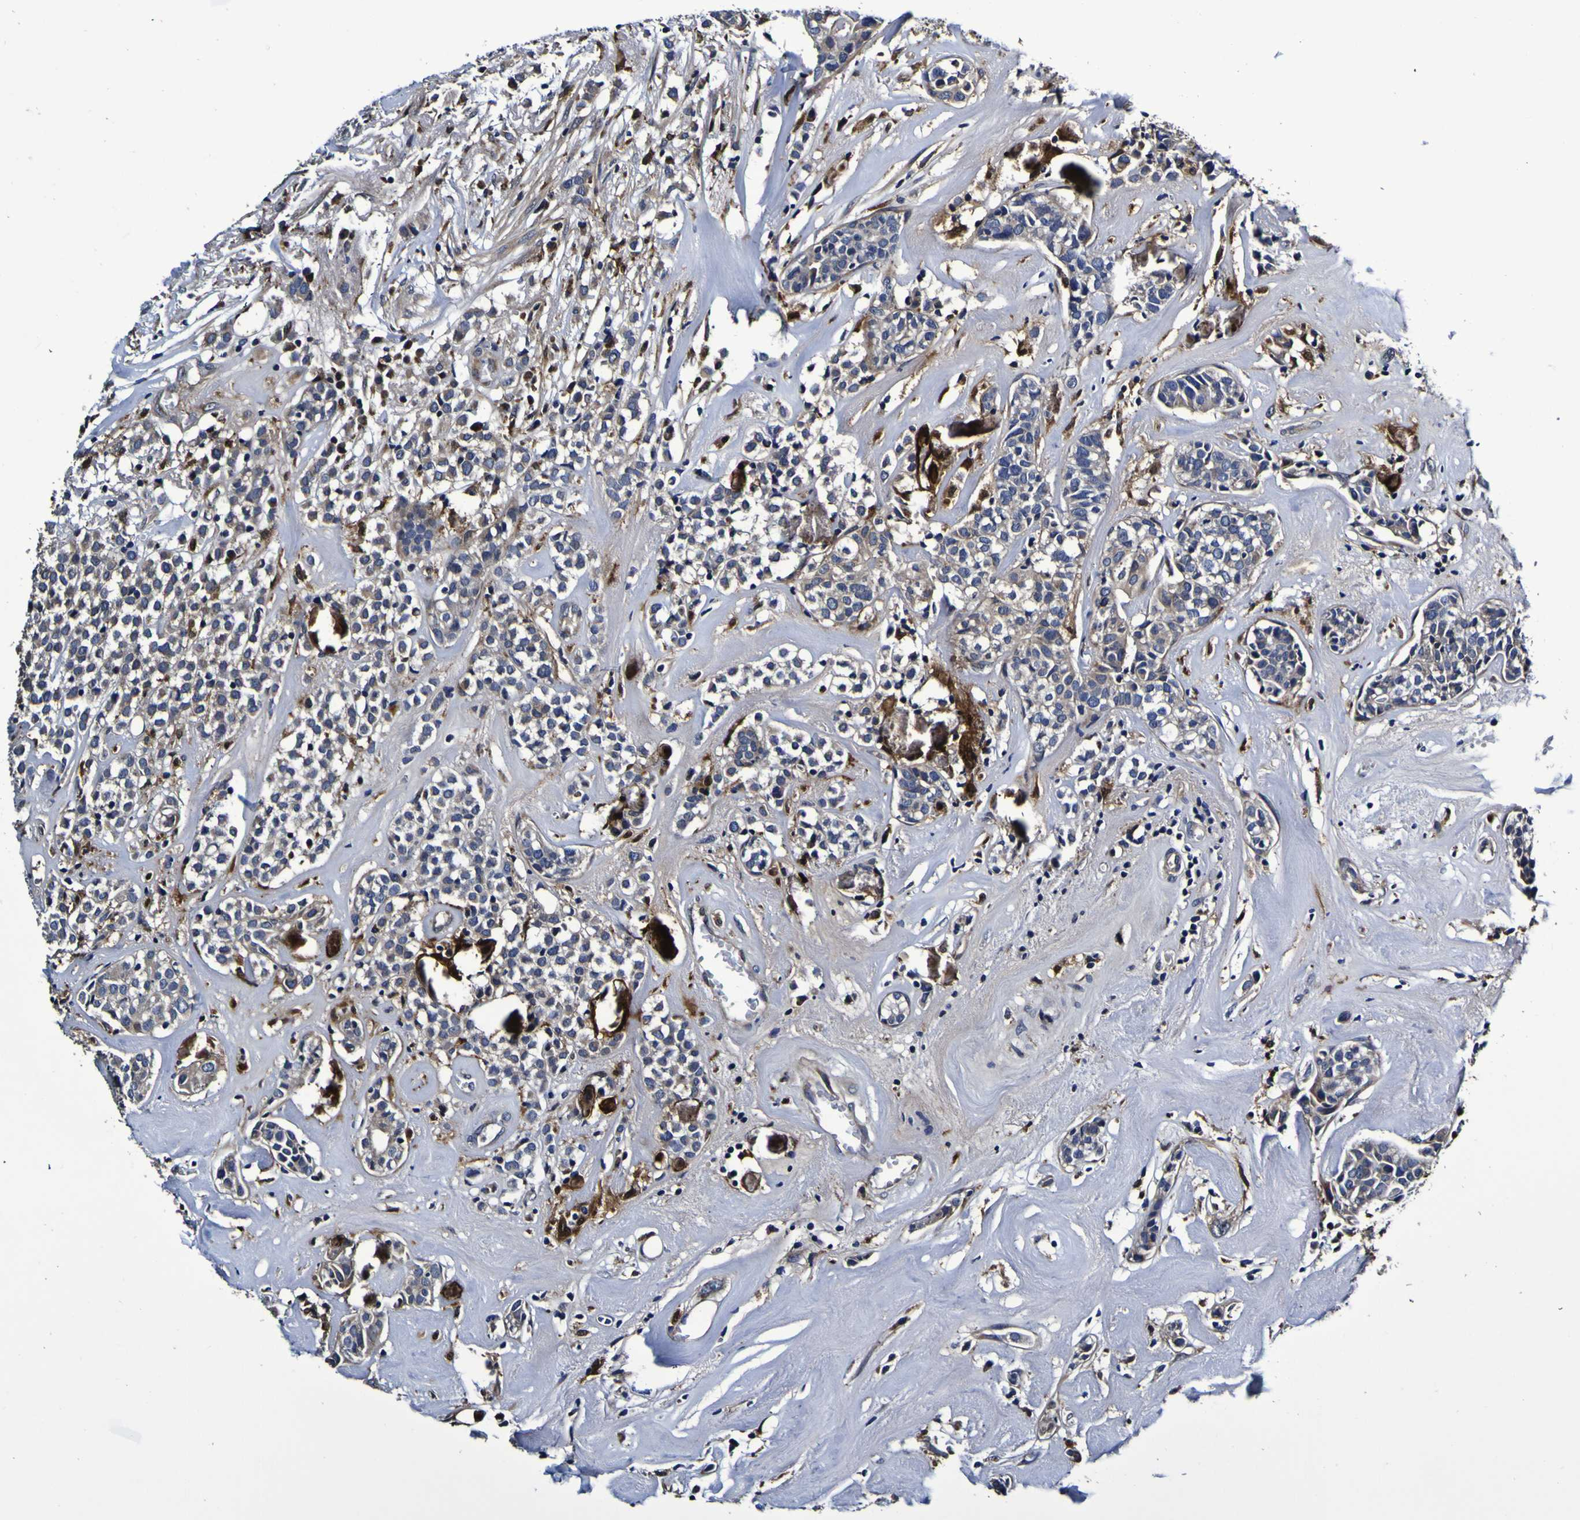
{"staining": {"intensity": "negative", "quantity": "none", "location": "none"}, "tissue": "head and neck cancer", "cell_type": "Tumor cells", "image_type": "cancer", "snomed": [{"axis": "morphology", "description": "Adenocarcinoma, NOS"}, {"axis": "topography", "description": "Salivary gland"}, {"axis": "topography", "description": "Head-Neck"}], "caption": "Tumor cells are negative for brown protein staining in head and neck cancer (adenocarcinoma).", "gene": "GPX1", "patient": {"sex": "female", "age": 65}}